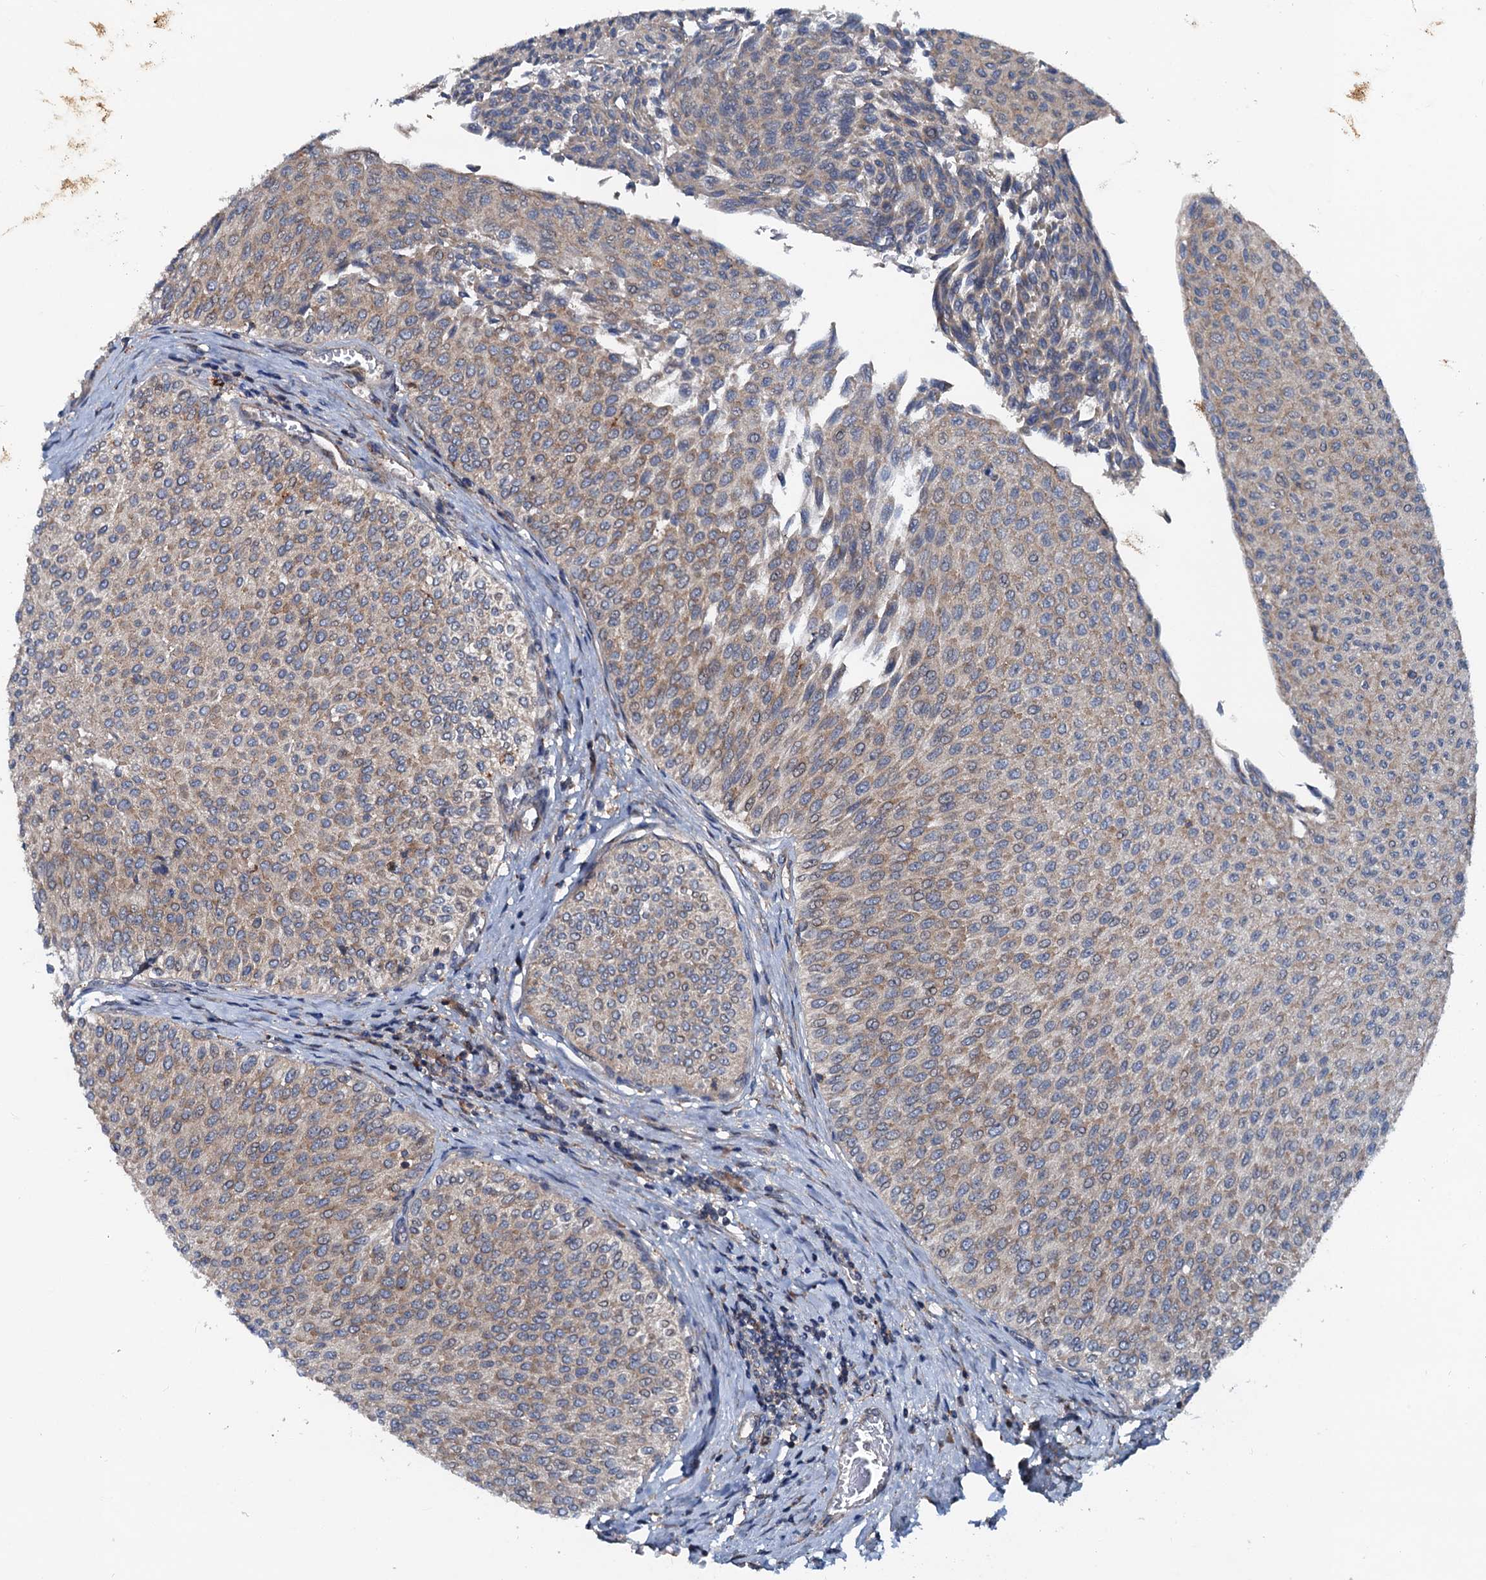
{"staining": {"intensity": "moderate", "quantity": "25%-75%", "location": "cytoplasmic/membranous"}, "tissue": "urothelial cancer", "cell_type": "Tumor cells", "image_type": "cancer", "snomed": [{"axis": "morphology", "description": "Urothelial carcinoma, Low grade"}, {"axis": "topography", "description": "Urinary bladder"}], "caption": "IHC image of human urothelial carcinoma (low-grade) stained for a protein (brown), which demonstrates medium levels of moderate cytoplasmic/membranous expression in approximately 25%-75% of tumor cells.", "gene": "EFL1", "patient": {"sex": "male", "age": 78}}